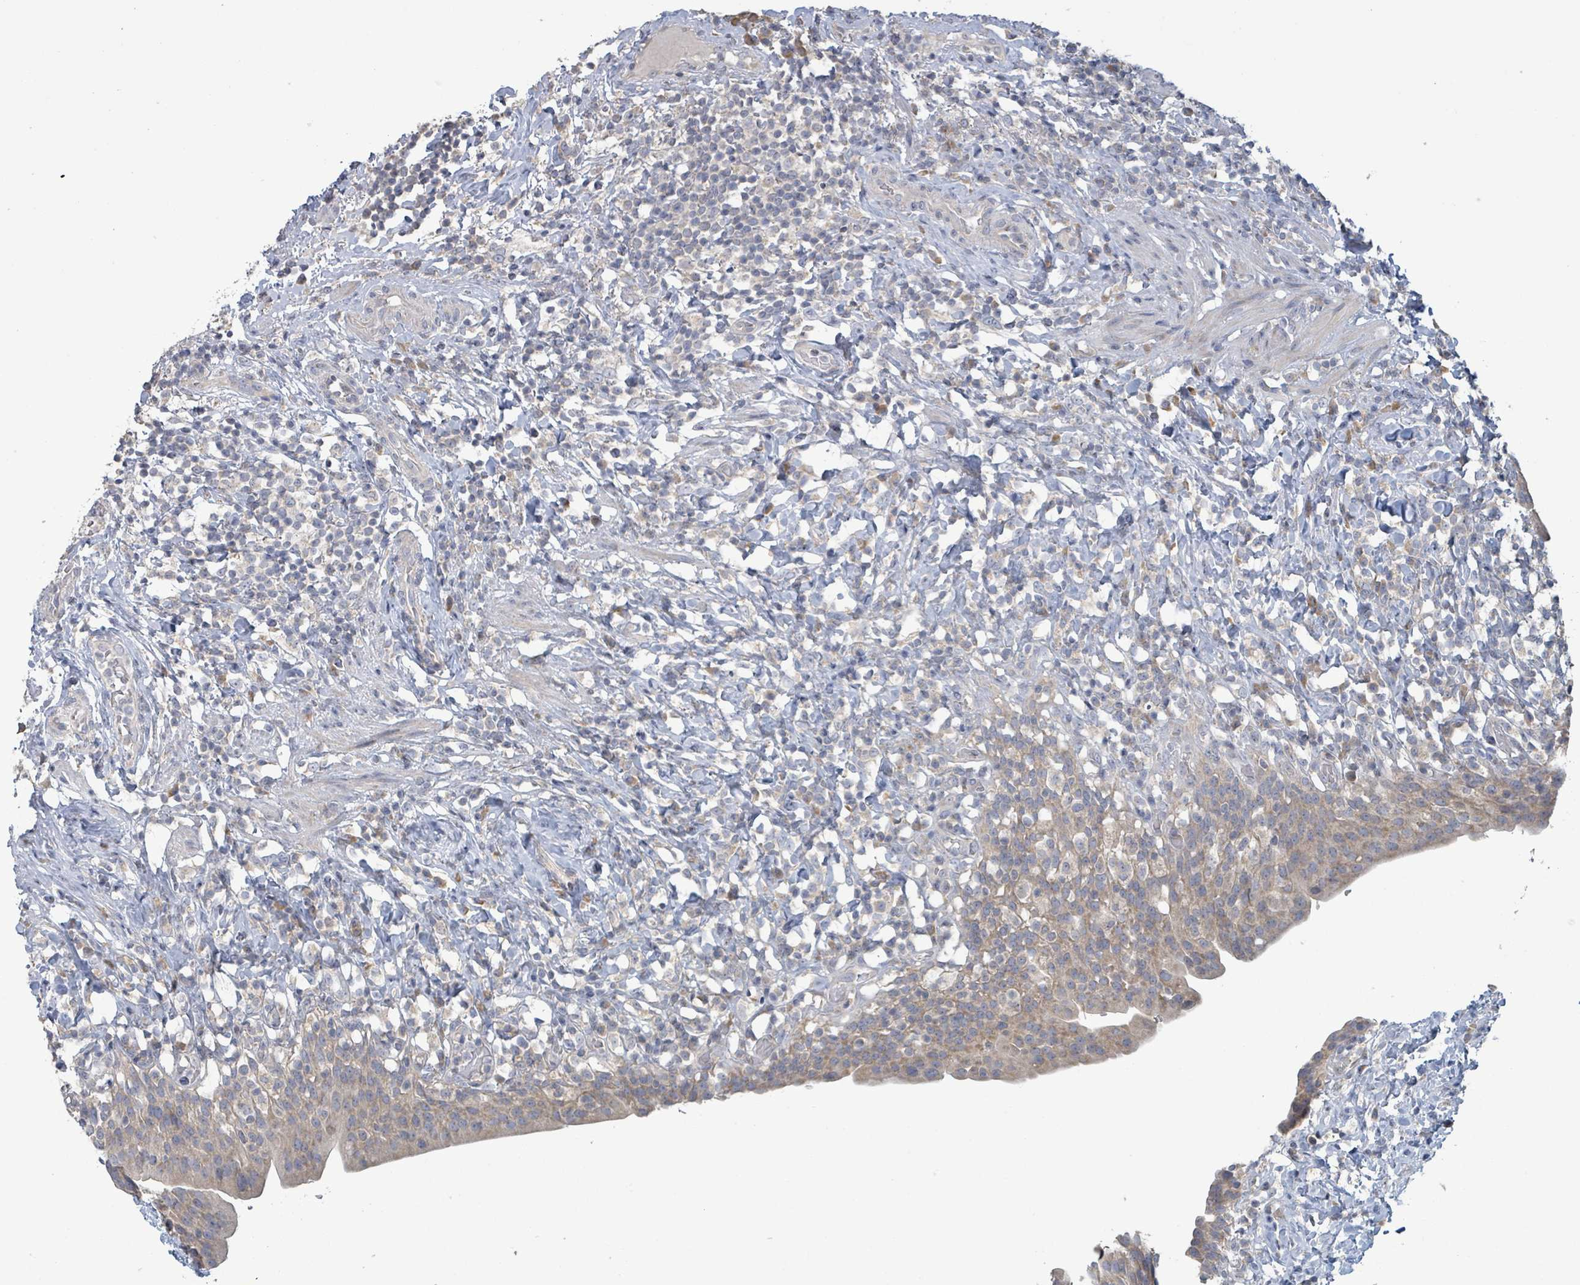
{"staining": {"intensity": "weak", "quantity": "25%-75%", "location": "cytoplasmic/membranous"}, "tissue": "urinary bladder", "cell_type": "Urothelial cells", "image_type": "normal", "snomed": [{"axis": "morphology", "description": "Normal tissue, NOS"}, {"axis": "morphology", "description": "Inflammation, NOS"}, {"axis": "topography", "description": "Urinary bladder"}], "caption": "High-magnification brightfield microscopy of benign urinary bladder stained with DAB (3,3'-diaminobenzidine) (brown) and counterstained with hematoxylin (blue). urothelial cells exhibit weak cytoplasmic/membranous positivity is identified in approximately25%-75% of cells. The staining was performed using DAB to visualize the protein expression in brown, while the nuclei were stained in blue with hematoxylin (Magnification: 20x).", "gene": "RPL32", "patient": {"sex": "male", "age": 64}}